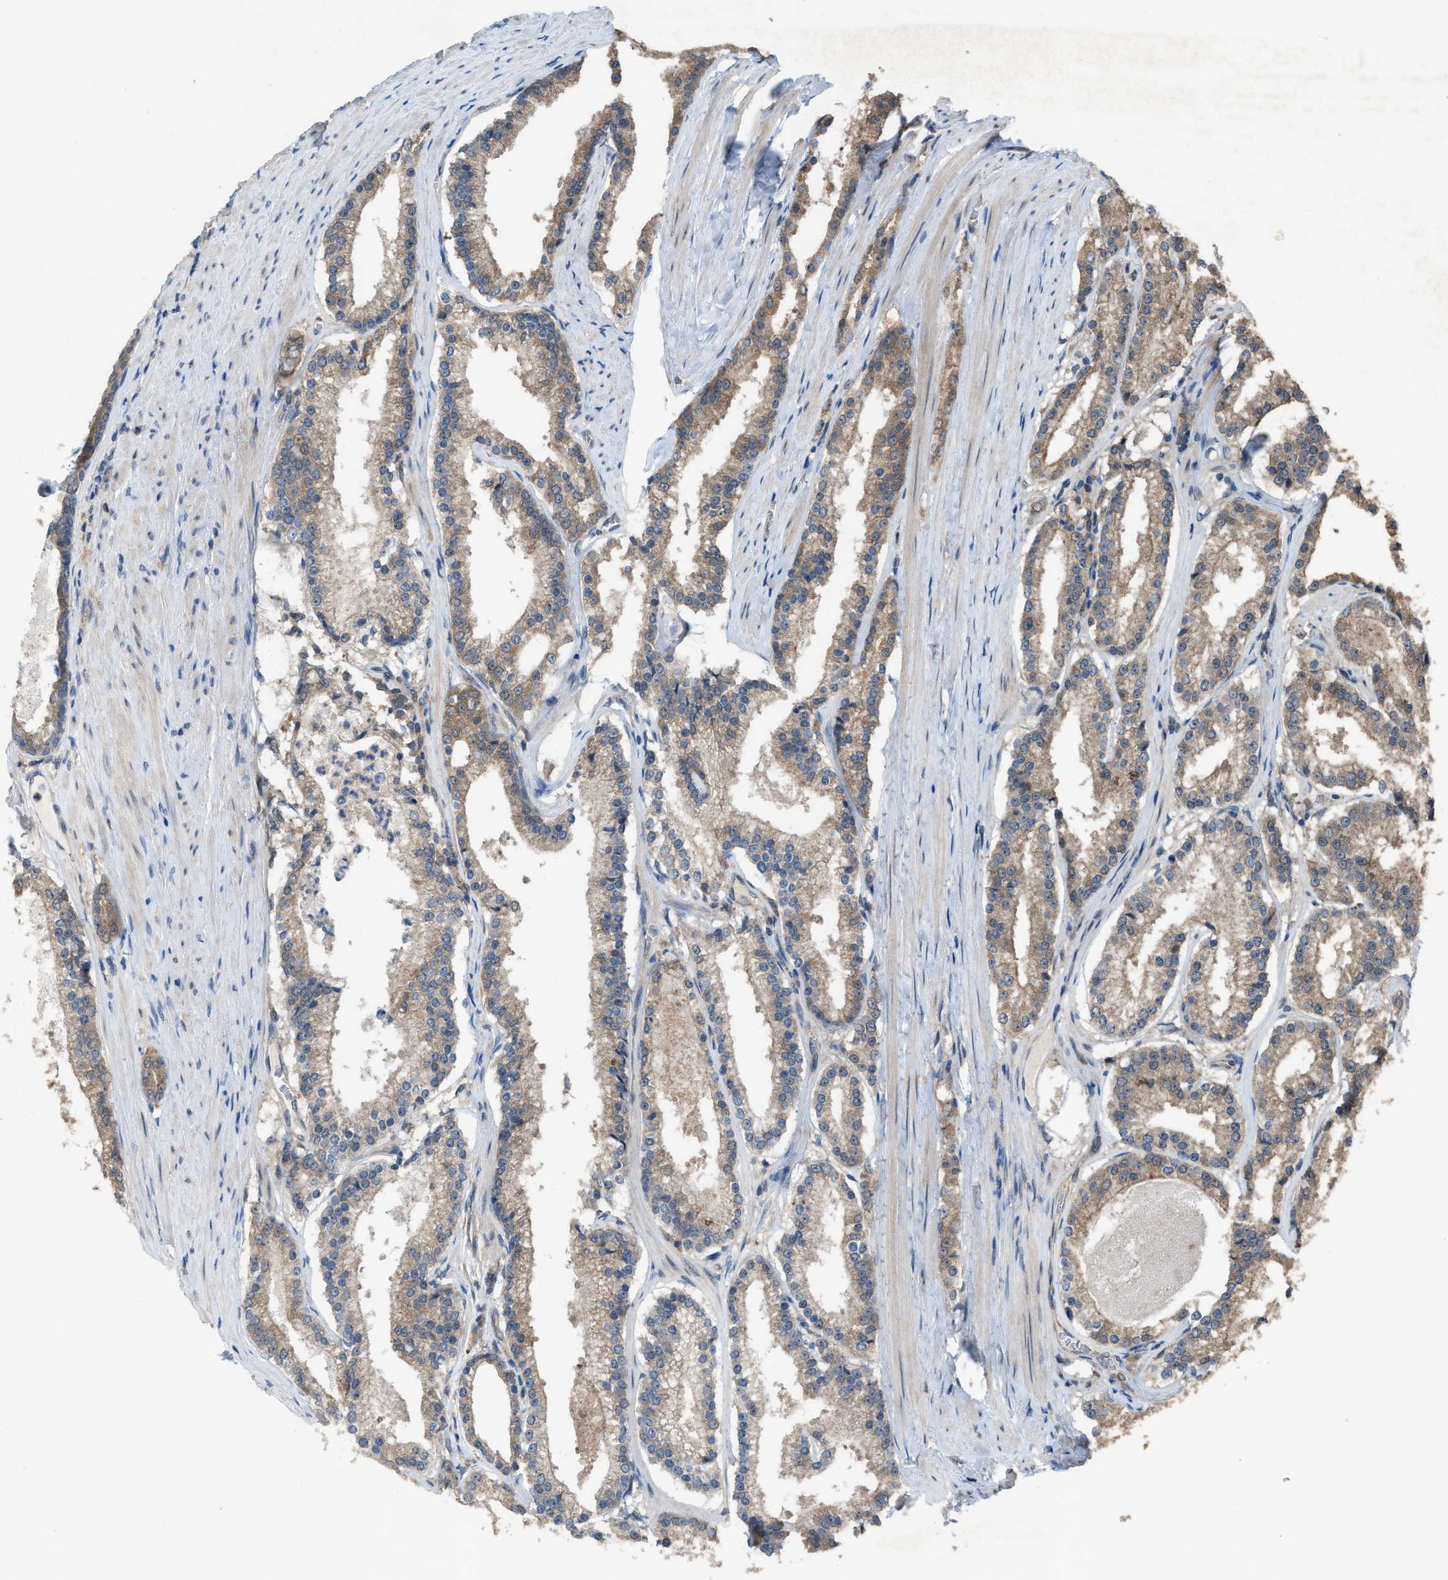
{"staining": {"intensity": "weak", "quantity": ">75%", "location": "cytoplasmic/membranous"}, "tissue": "prostate cancer", "cell_type": "Tumor cells", "image_type": "cancer", "snomed": [{"axis": "morphology", "description": "Adenocarcinoma, Low grade"}, {"axis": "topography", "description": "Prostate"}], "caption": "This photomicrograph exhibits prostate cancer stained with immunohistochemistry (IHC) to label a protein in brown. The cytoplasmic/membranous of tumor cells show weak positivity for the protein. Nuclei are counter-stained blue.", "gene": "PLAA", "patient": {"sex": "male", "age": 70}}